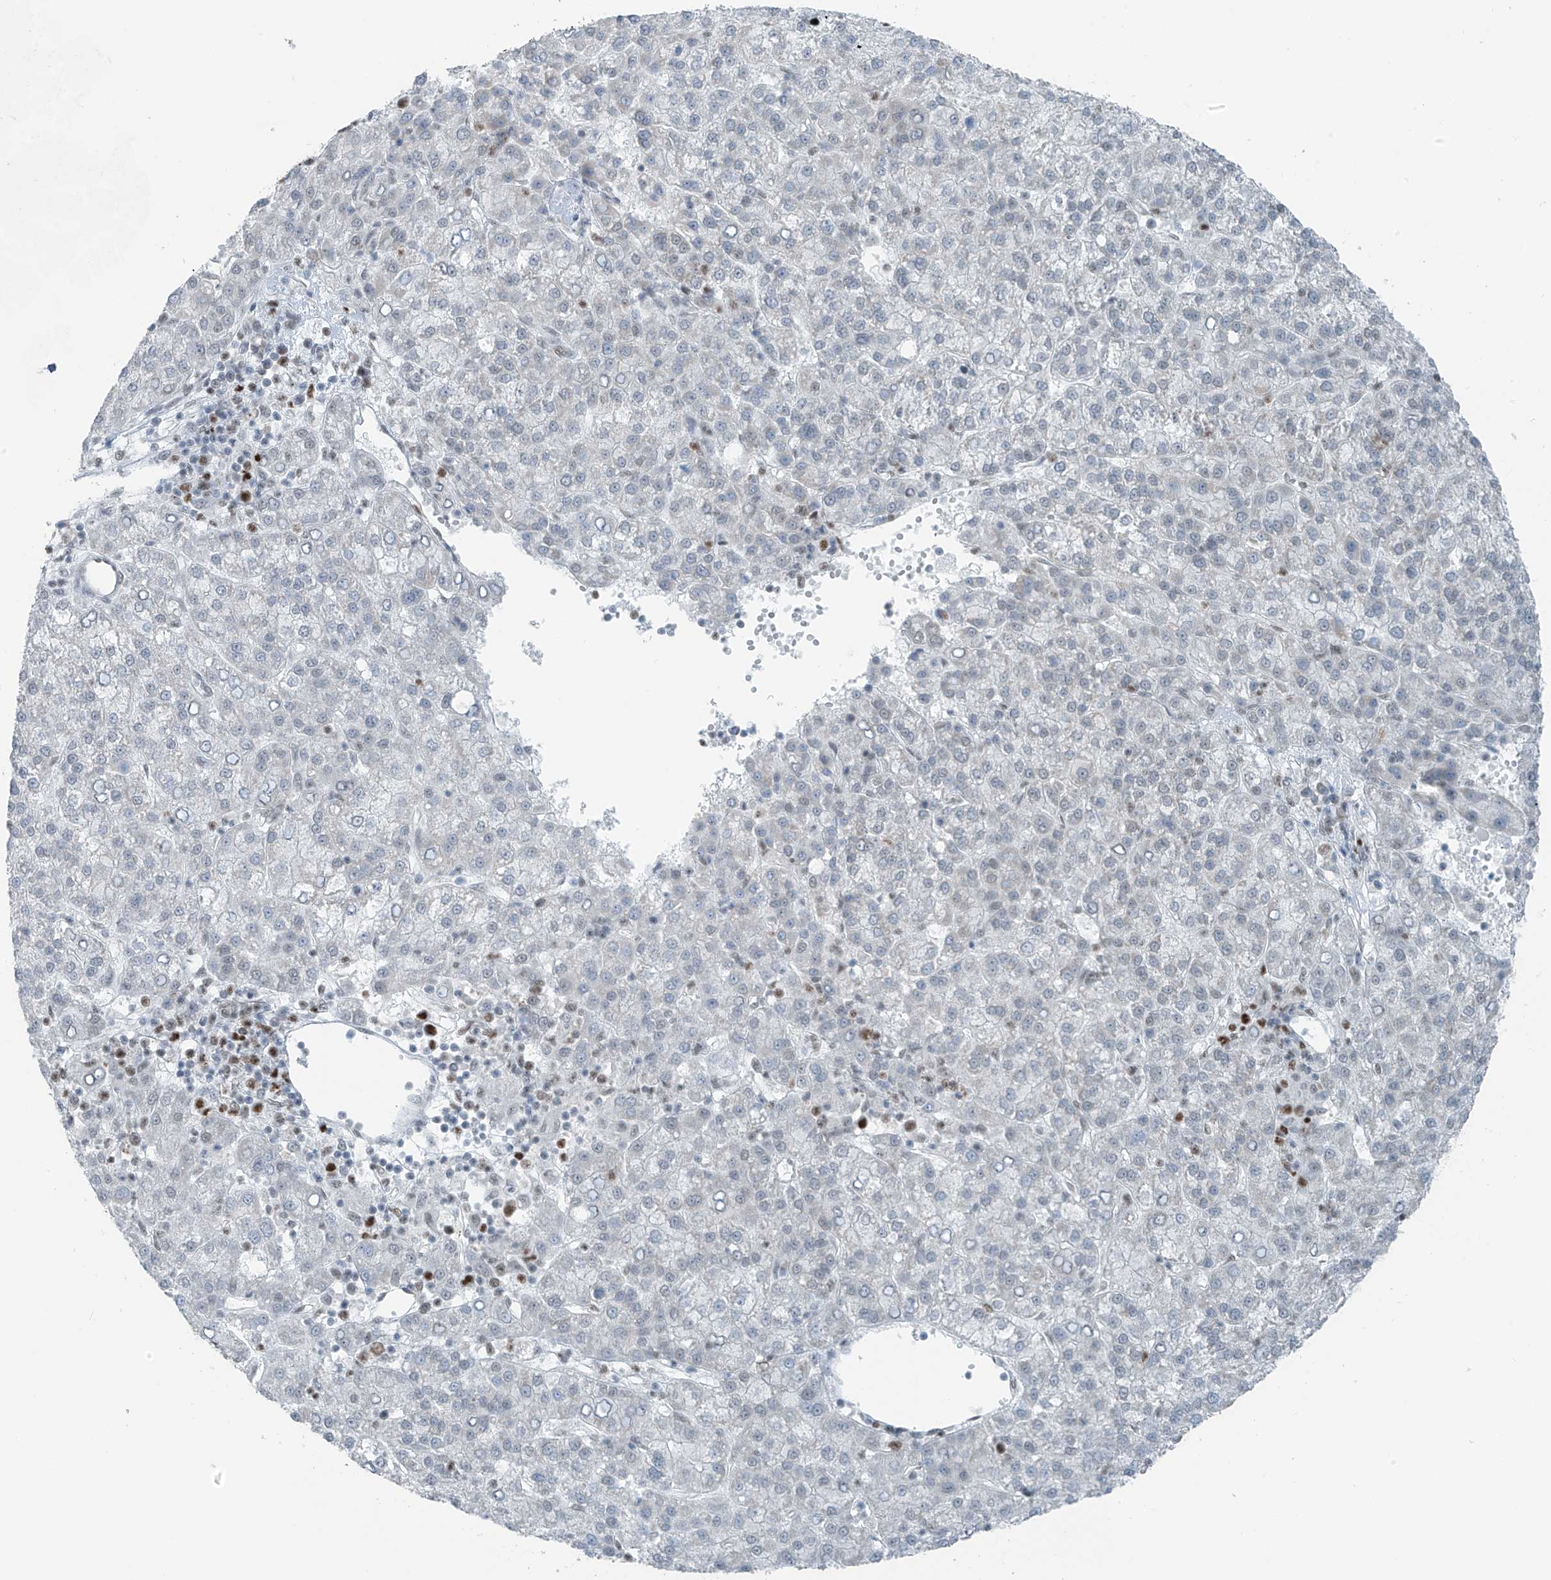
{"staining": {"intensity": "negative", "quantity": "none", "location": "none"}, "tissue": "liver cancer", "cell_type": "Tumor cells", "image_type": "cancer", "snomed": [{"axis": "morphology", "description": "Carcinoma, Hepatocellular, NOS"}, {"axis": "topography", "description": "Liver"}], "caption": "DAB (3,3'-diaminobenzidine) immunohistochemical staining of hepatocellular carcinoma (liver) displays no significant staining in tumor cells.", "gene": "WRNIP1", "patient": {"sex": "female", "age": 58}}